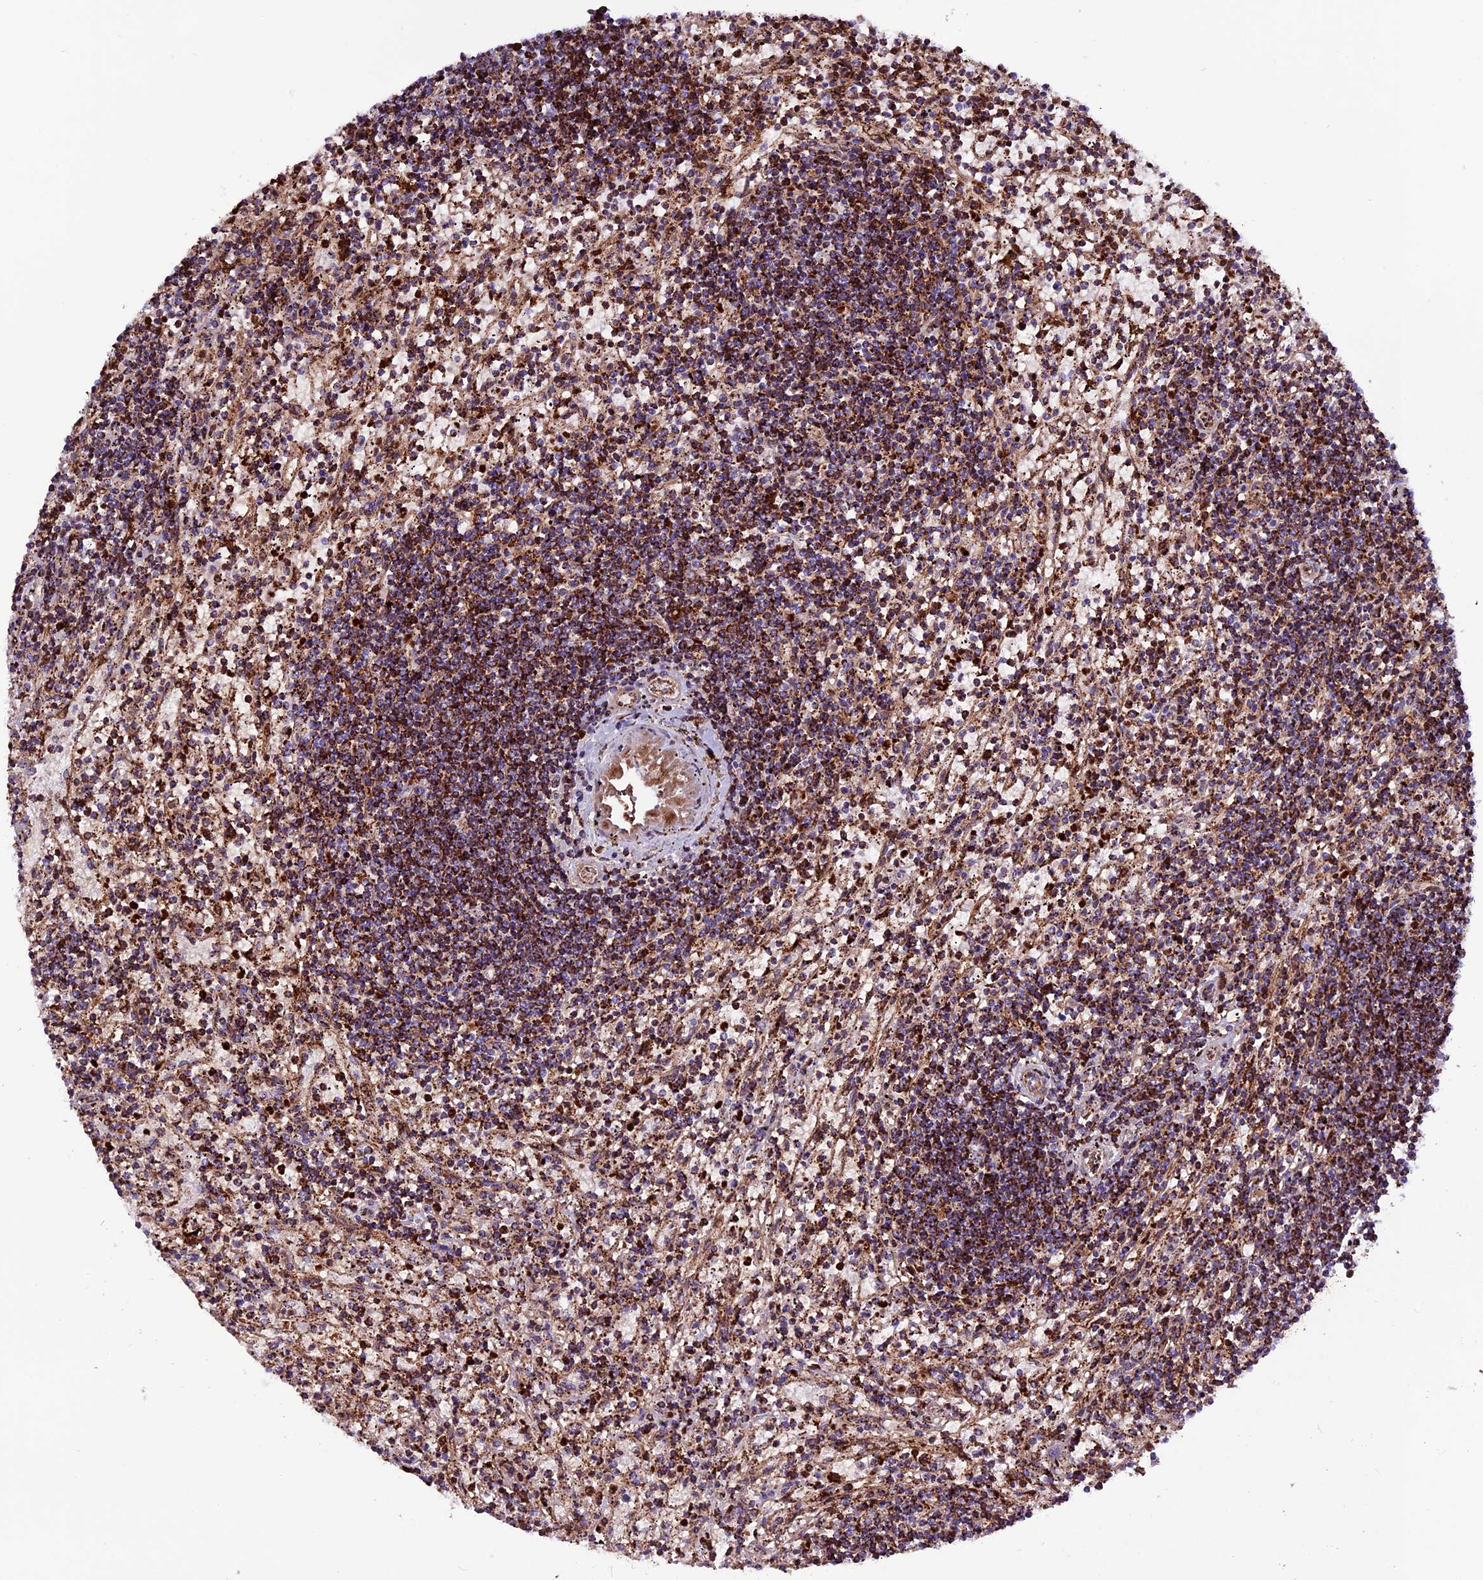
{"staining": {"intensity": "strong", "quantity": ">75%", "location": "cytoplasmic/membranous"}, "tissue": "lymphoma", "cell_type": "Tumor cells", "image_type": "cancer", "snomed": [{"axis": "morphology", "description": "Malignant lymphoma, non-Hodgkin's type, Low grade"}, {"axis": "topography", "description": "Spleen"}], "caption": "Immunohistochemistry (IHC) image of neoplastic tissue: human lymphoma stained using immunohistochemistry demonstrates high levels of strong protein expression localized specifically in the cytoplasmic/membranous of tumor cells, appearing as a cytoplasmic/membranous brown color.", "gene": "CX3CL1", "patient": {"sex": "male", "age": 76}}